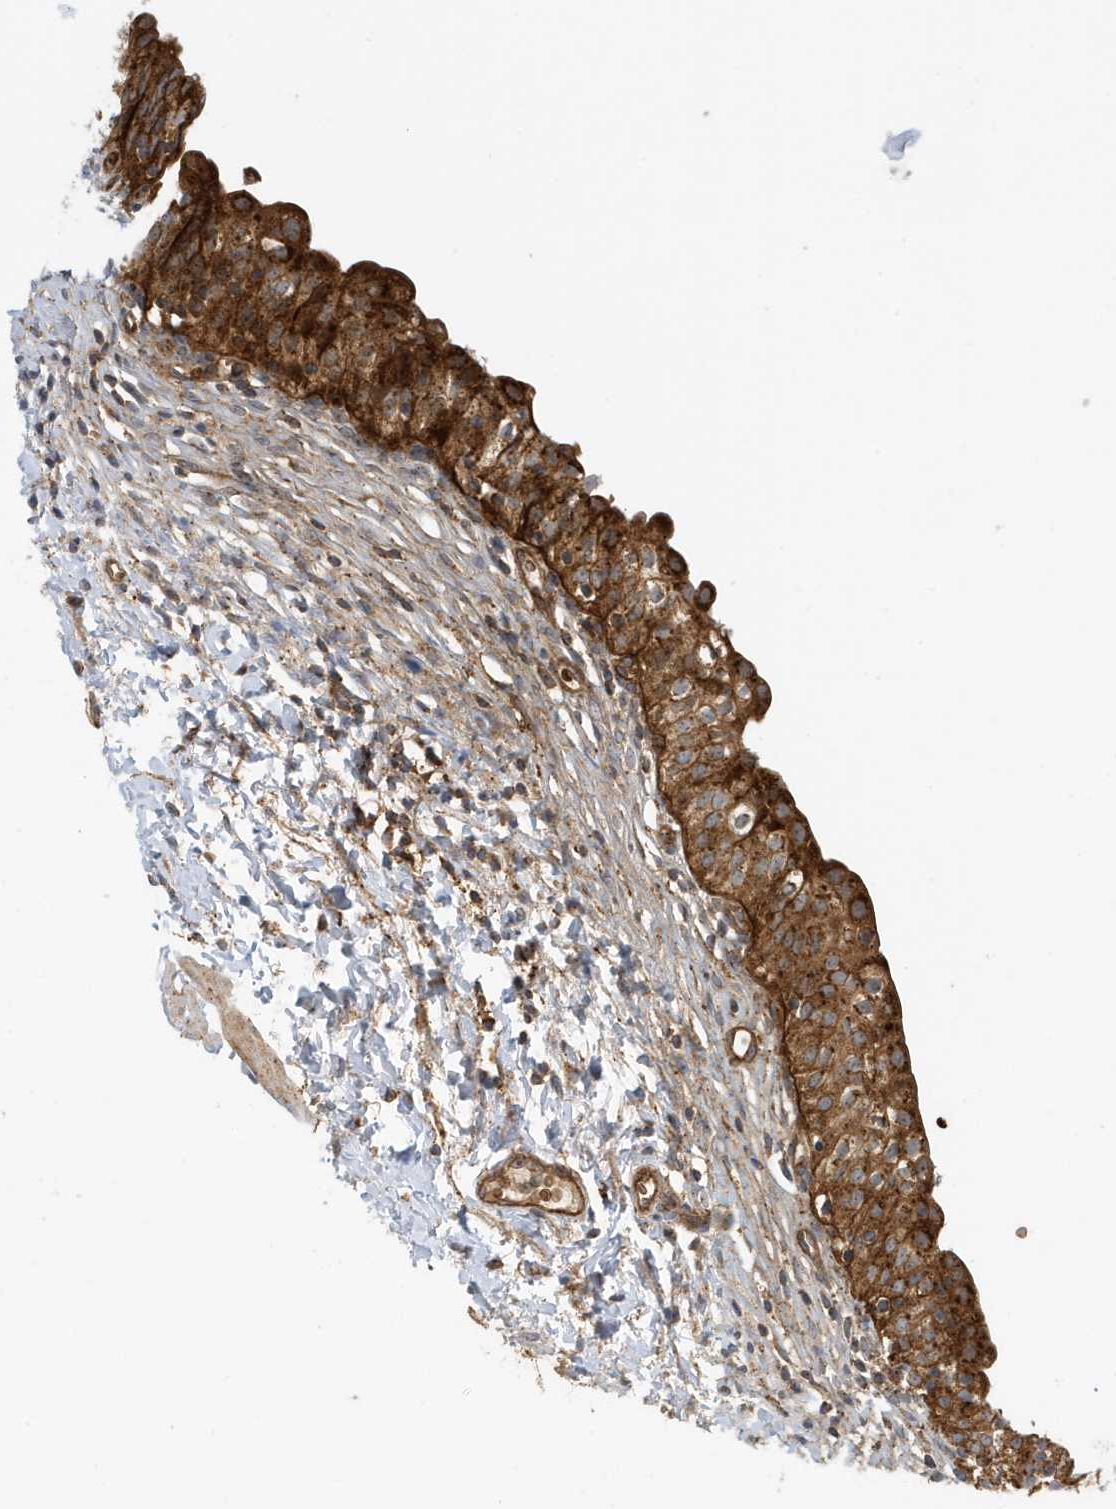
{"staining": {"intensity": "strong", "quantity": ">75%", "location": "cytoplasmic/membranous"}, "tissue": "urinary bladder", "cell_type": "Urothelial cells", "image_type": "normal", "snomed": [{"axis": "morphology", "description": "Normal tissue, NOS"}, {"axis": "topography", "description": "Urinary bladder"}], "caption": "Urinary bladder stained with DAB immunohistochemistry demonstrates high levels of strong cytoplasmic/membranous positivity in about >75% of urothelial cells.", "gene": "FYCO1", "patient": {"sex": "male", "age": 55}}